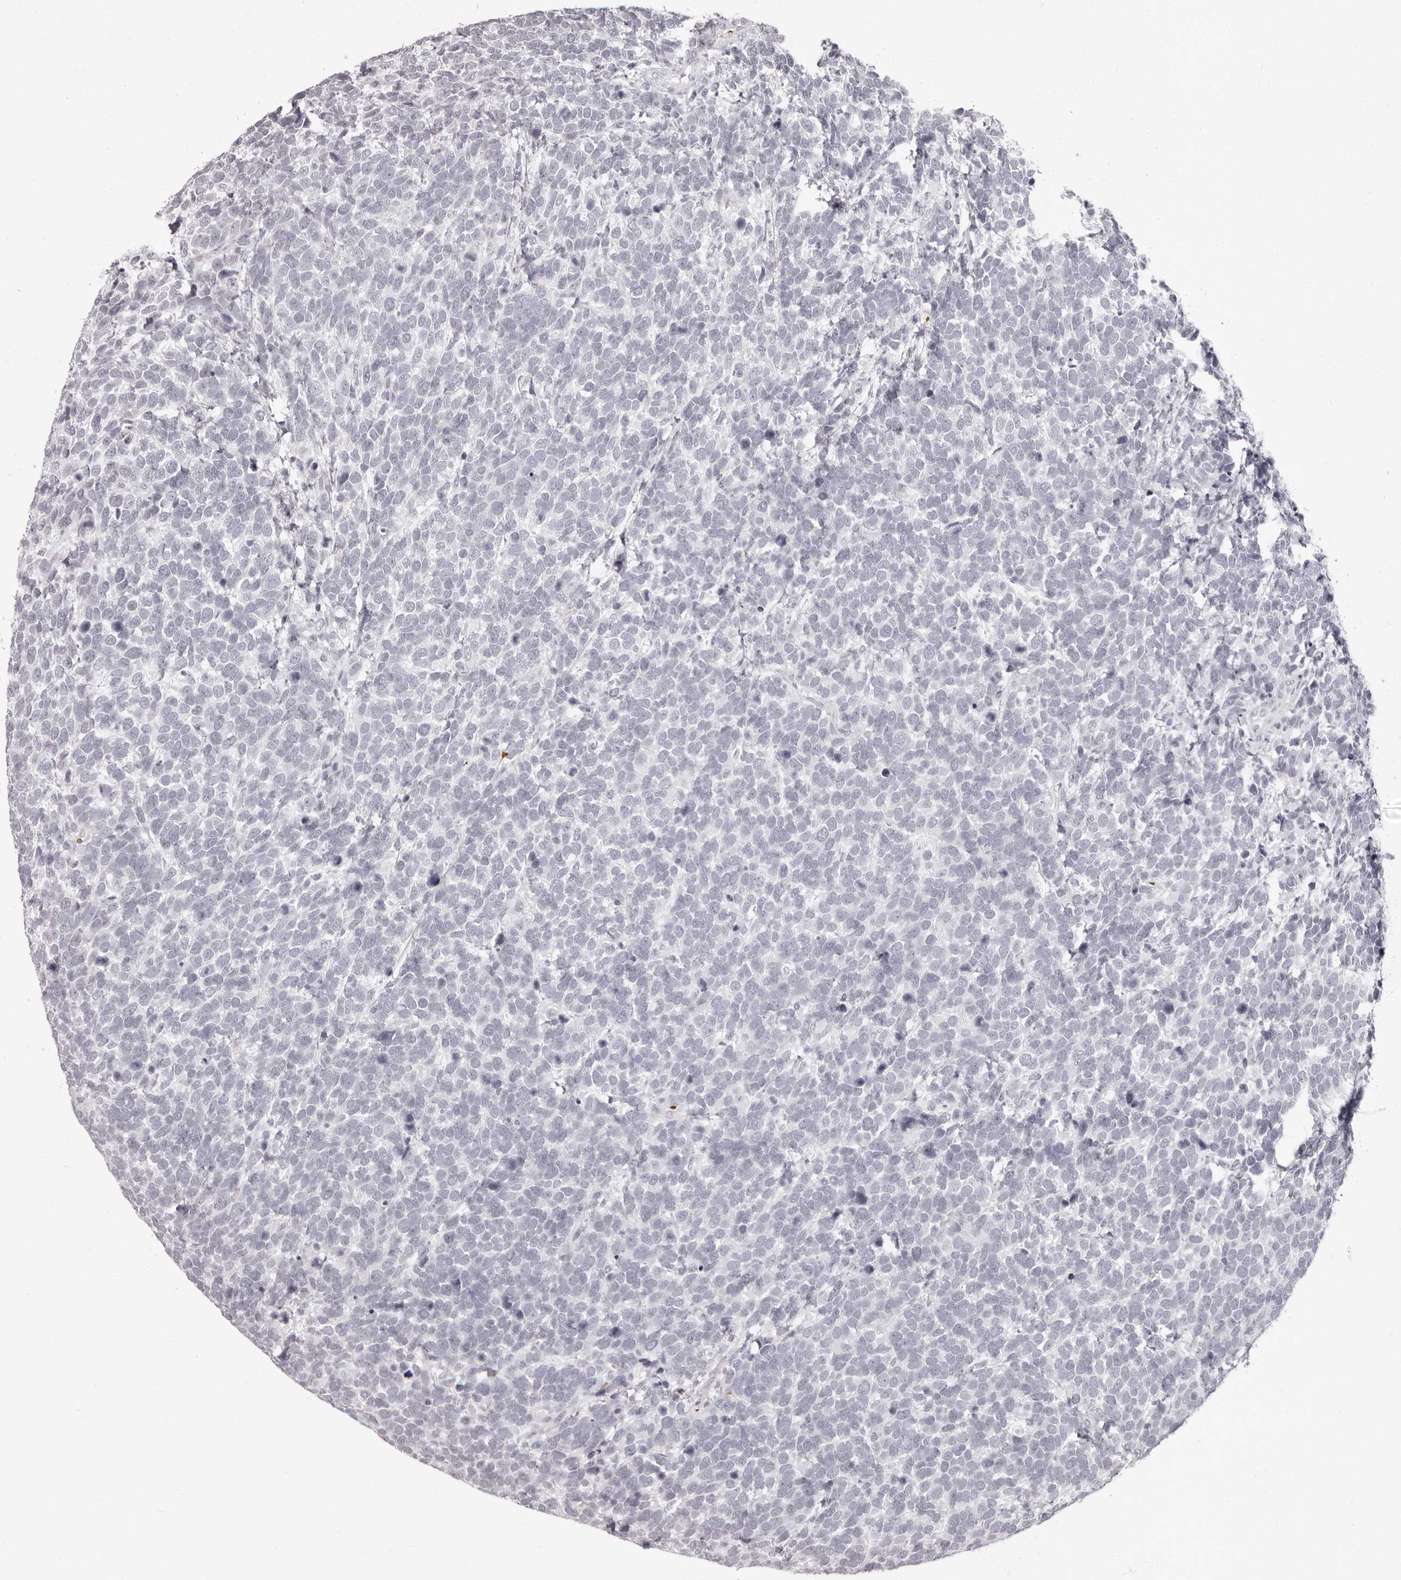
{"staining": {"intensity": "negative", "quantity": "none", "location": "none"}, "tissue": "urothelial cancer", "cell_type": "Tumor cells", "image_type": "cancer", "snomed": [{"axis": "morphology", "description": "Urothelial carcinoma, High grade"}, {"axis": "topography", "description": "Urinary bladder"}], "caption": "High-grade urothelial carcinoma stained for a protein using immunohistochemistry demonstrates no expression tumor cells.", "gene": "C8orf74", "patient": {"sex": "female", "age": 82}}